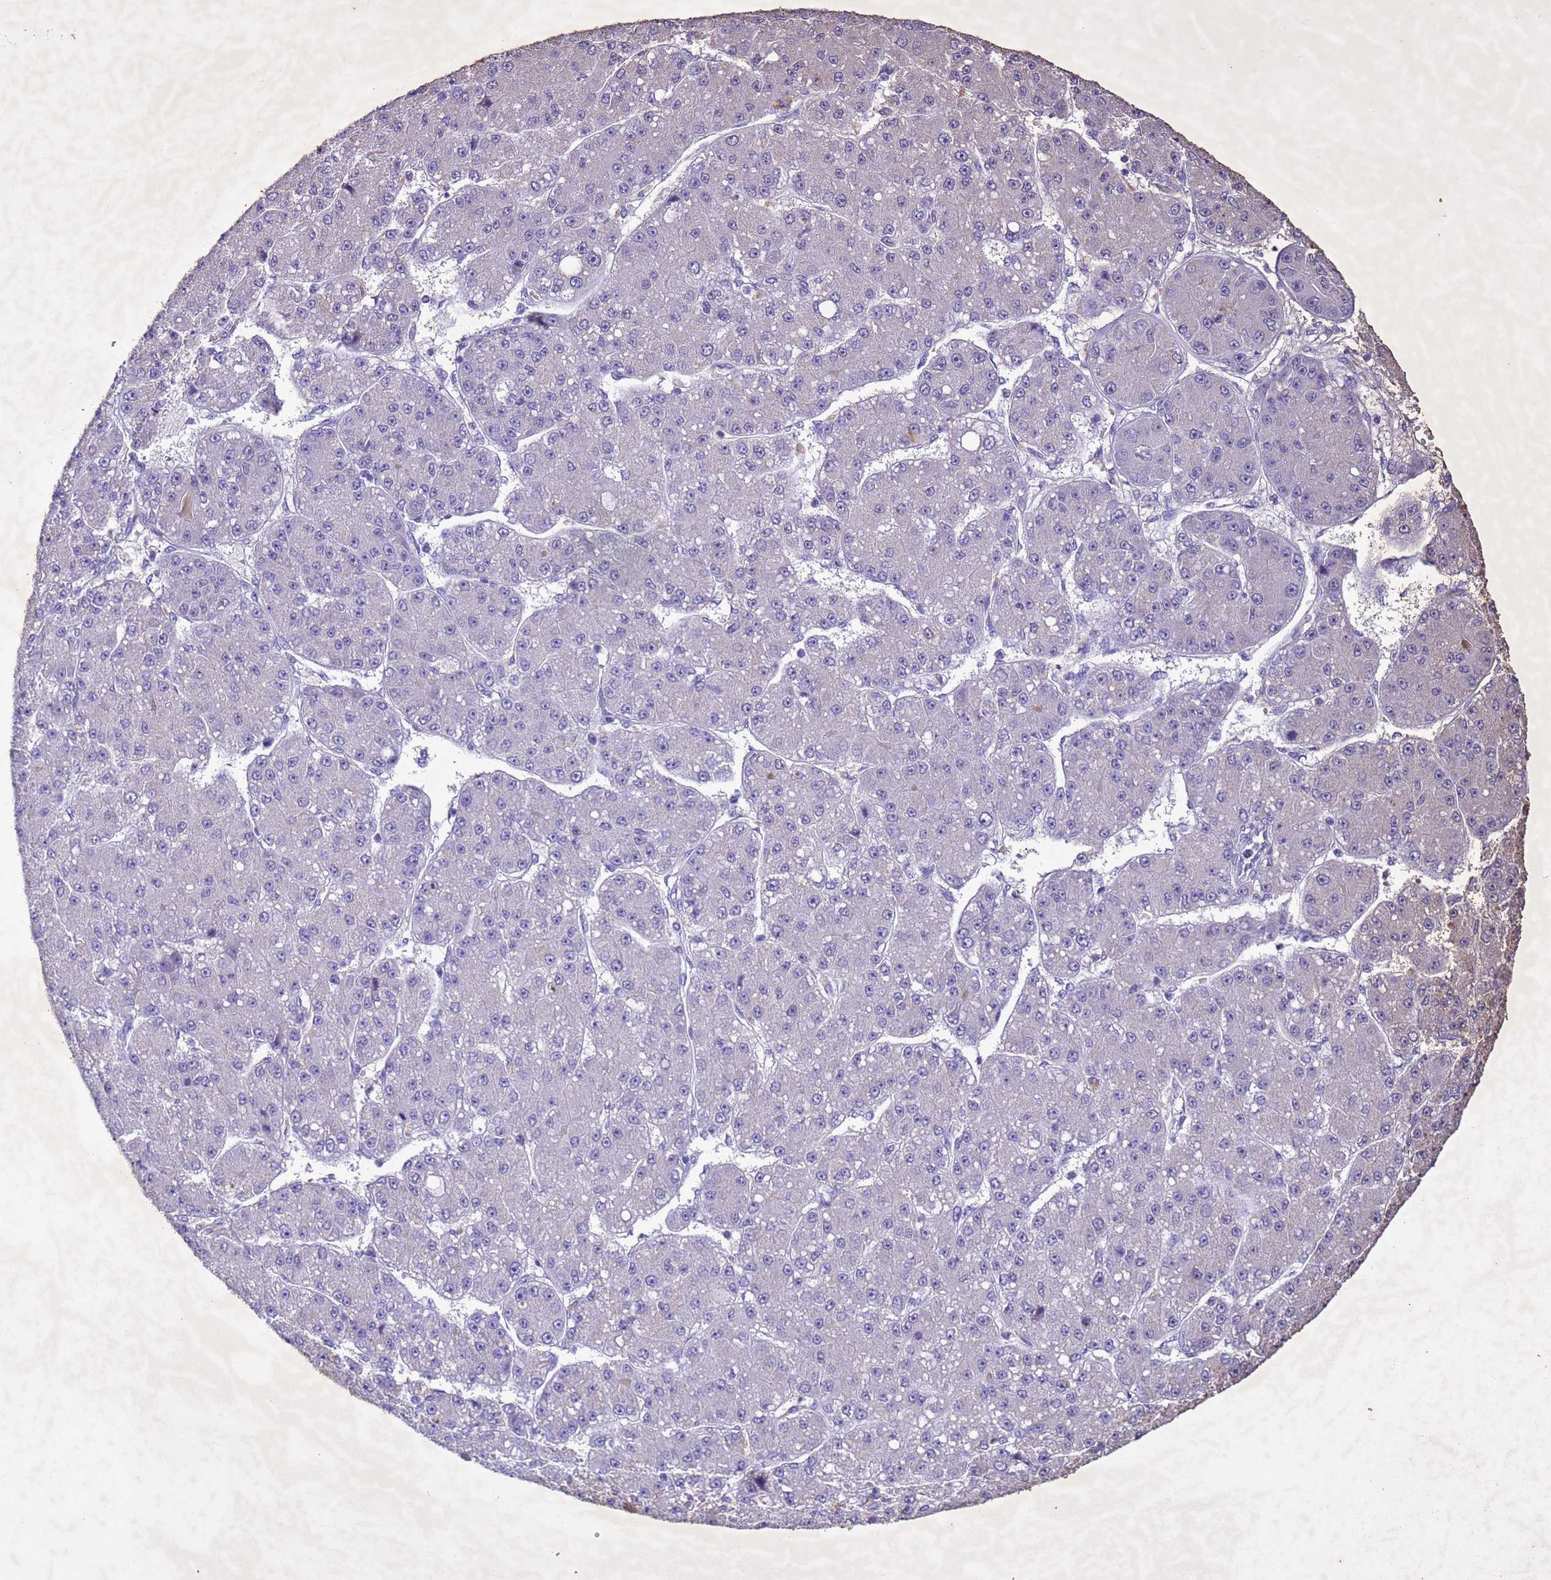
{"staining": {"intensity": "negative", "quantity": "none", "location": "none"}, "tissue": "liver cancer", "cell_type": "Tumor cells", "image_type": "cancer", "snomed": [{"axis": "morphology", "description": "Carcinoma, Hepatocellular, NOS"}, {"axis": "topography", "description": "Liver"}], "caption": "Photomicrograph shows no protein expression in tumor cells of liver cancer tissue.", "gene": "NLRP11", "patient": {"sex": "male", "age": 67}}